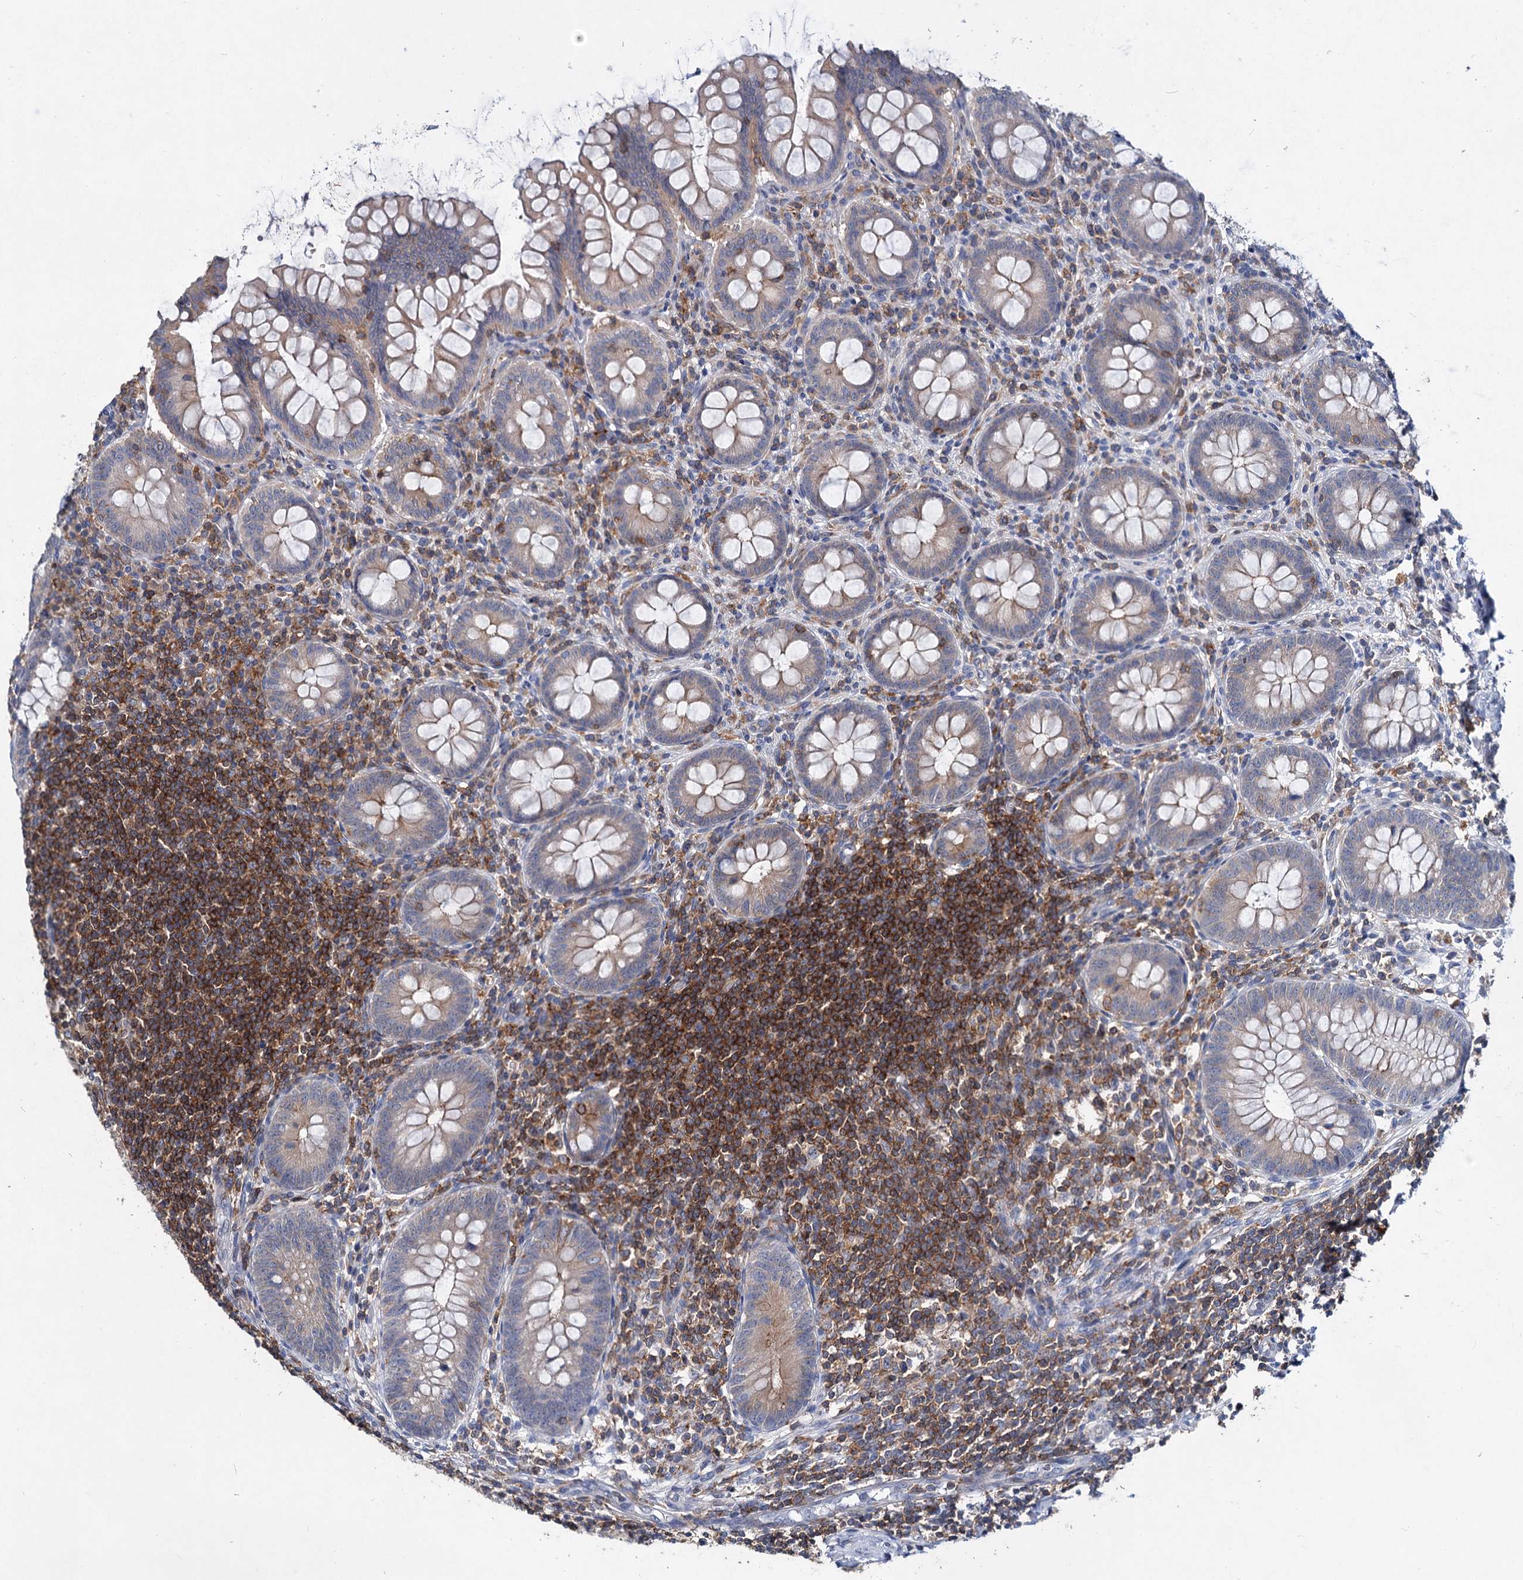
{"staining": {"intensity": "weak", "quantity": "25%-75%", "location": "cytoplasmic/membranous"}, "tissue": "appendix", "cell_type": "Glandular cells", "image_type": "normal", "snomed": [{"axis": "morphology", "description": "Normal tissue, NOS"}, {"axis": "topography", "description": "Appendix"}], "caption": "Glandular cells demonstrate low levels of weak cytoplasmic/membranous staining in approximately 25%-75% of cells in benign appendix. (Brightfield microscopy of DAB IHC at high magnification).", "gene": "LRCH4", "patient": {"sex": "female", "age": 33}}